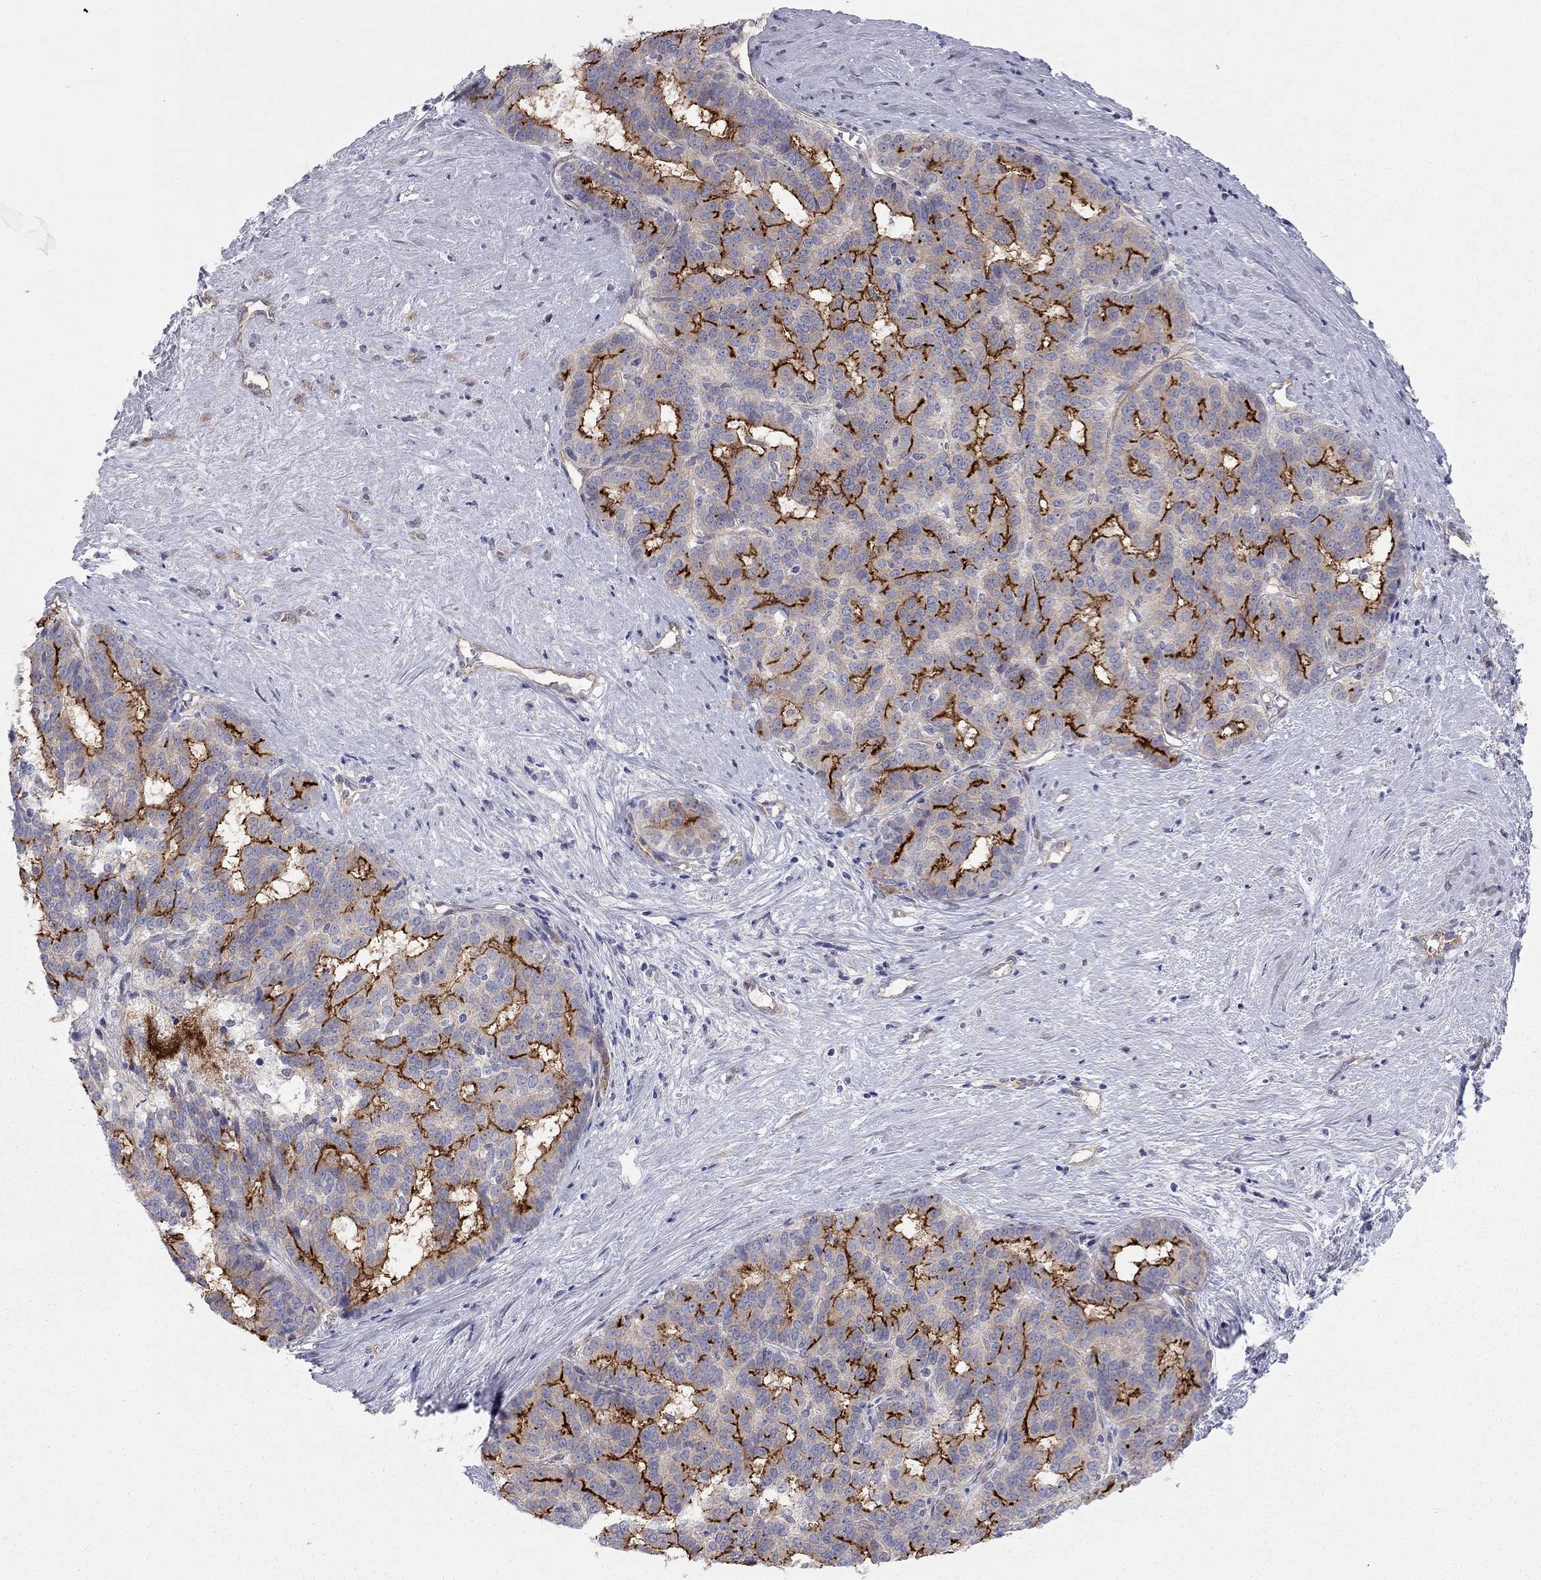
{"staining": {"intensity": "strong", "quantity": ">75%", "location": "cytoplasmic/membranous"}, "tissue": "liver cancer", "cell_type": "Tumor cells", "image_type": "cancer", "snomed": [{"axis": "morphology", "description": "Cholangiocarcinoma"}, {"axis": "topography", "description": "Liver"}], "caption": "About >75% of tumor cells in human liver cancer reveal strong cytoplasmic/membranous protein staining as visualized by brown immunohistochemical staining.", "gene": "GPRC5B", "patient": {"sex": "female", "age": 47}}